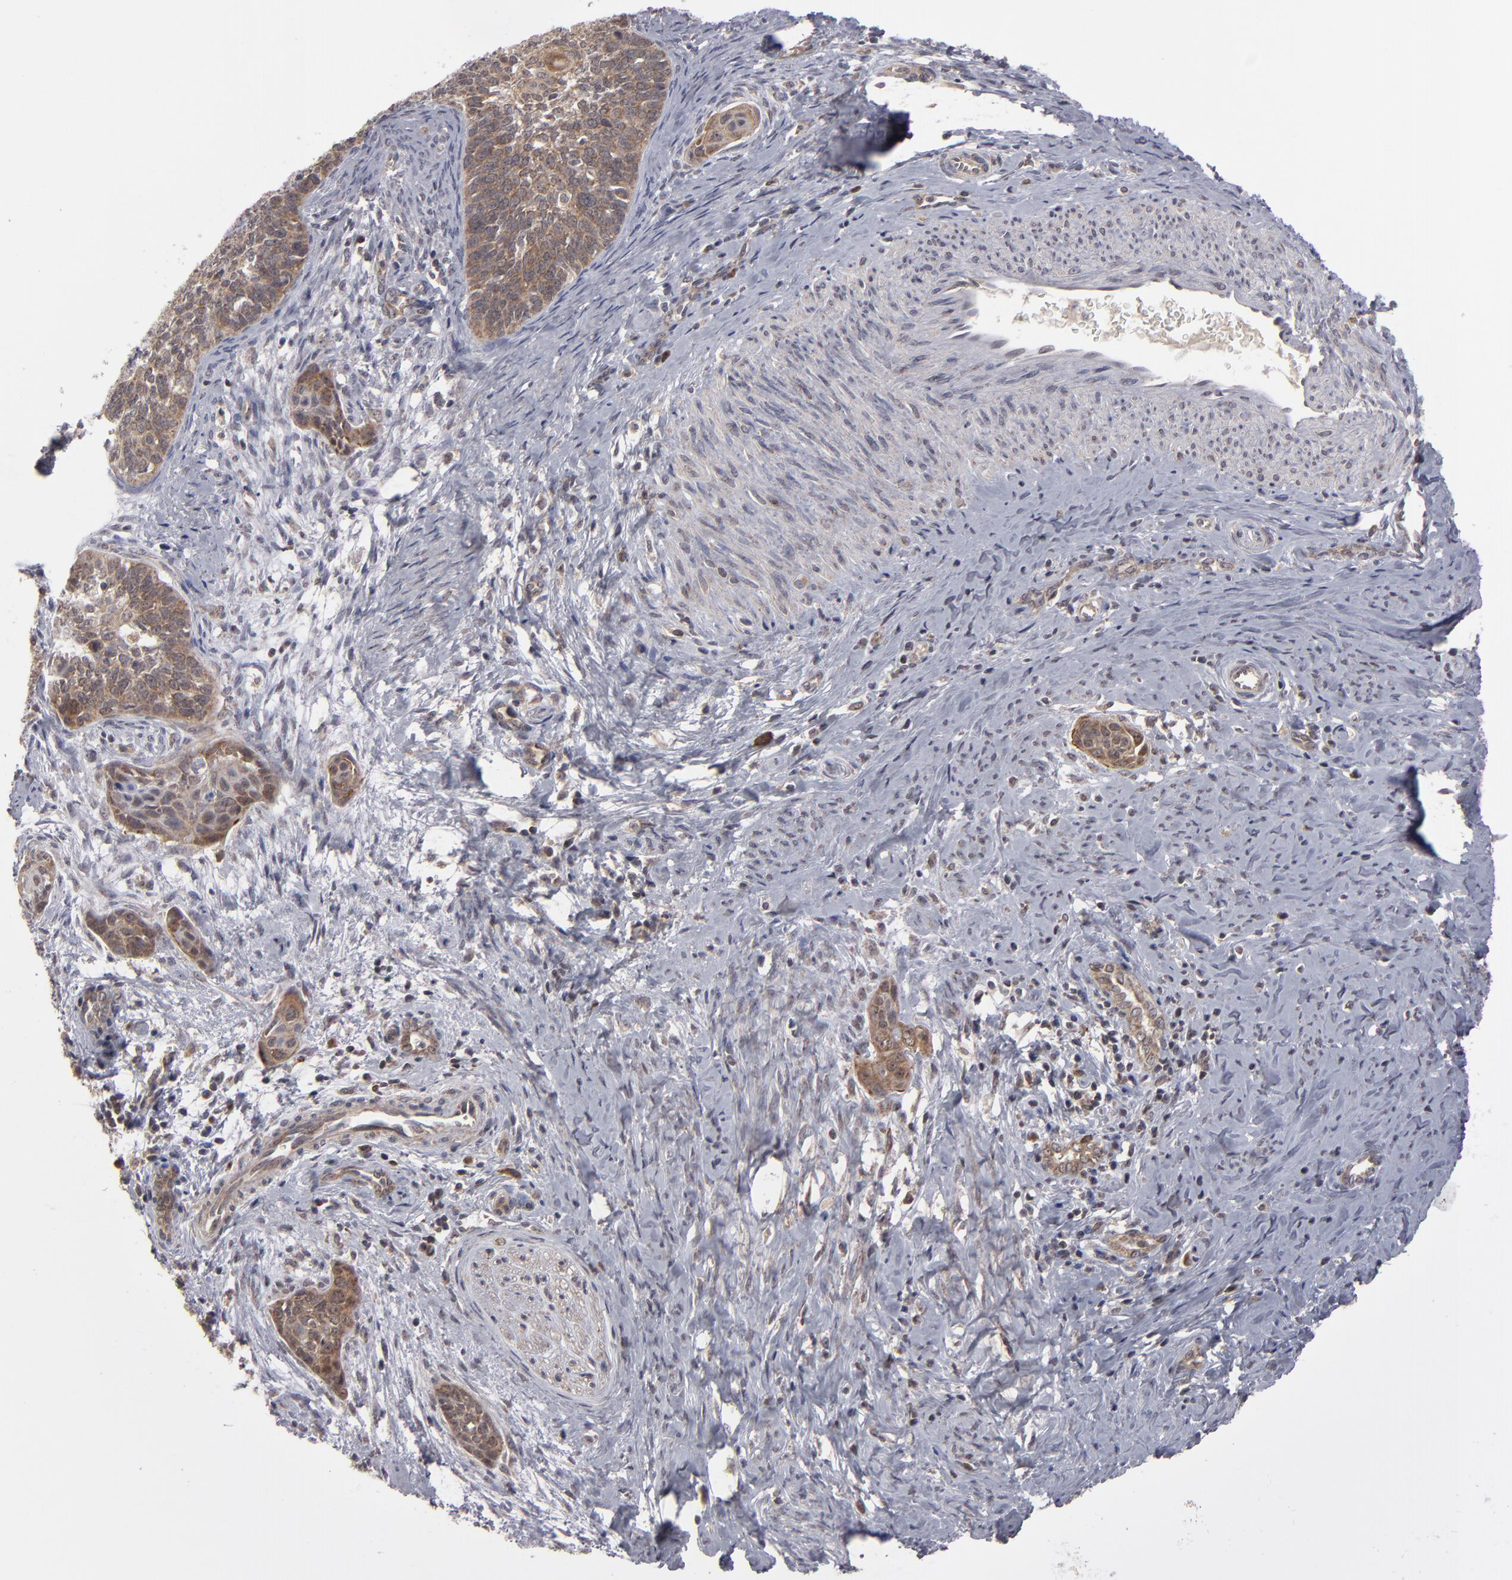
{"staining": {"intensity": "moderate", "quantity": ">75%", "location": "cytoplasmic/membranous"}, "tissue": "cervical cancer", "cell_type": "Tumor cells", "image_type": "cancer", "snomed": [{"axis": "morphology", "description": "Squamous cell carcinoma, NOS"}, {"axis": "topography", "description": "Cervix"}], "caption": "Brown immunohistochemical staining in human cervical cancer (squamous cell carcinoma) reveals moderate cytoplasmic/membranous positivity in approximately >75% of tumor cells.", "gene": "GLCCI1", "patient": {"sex": "female", "age": 33}}